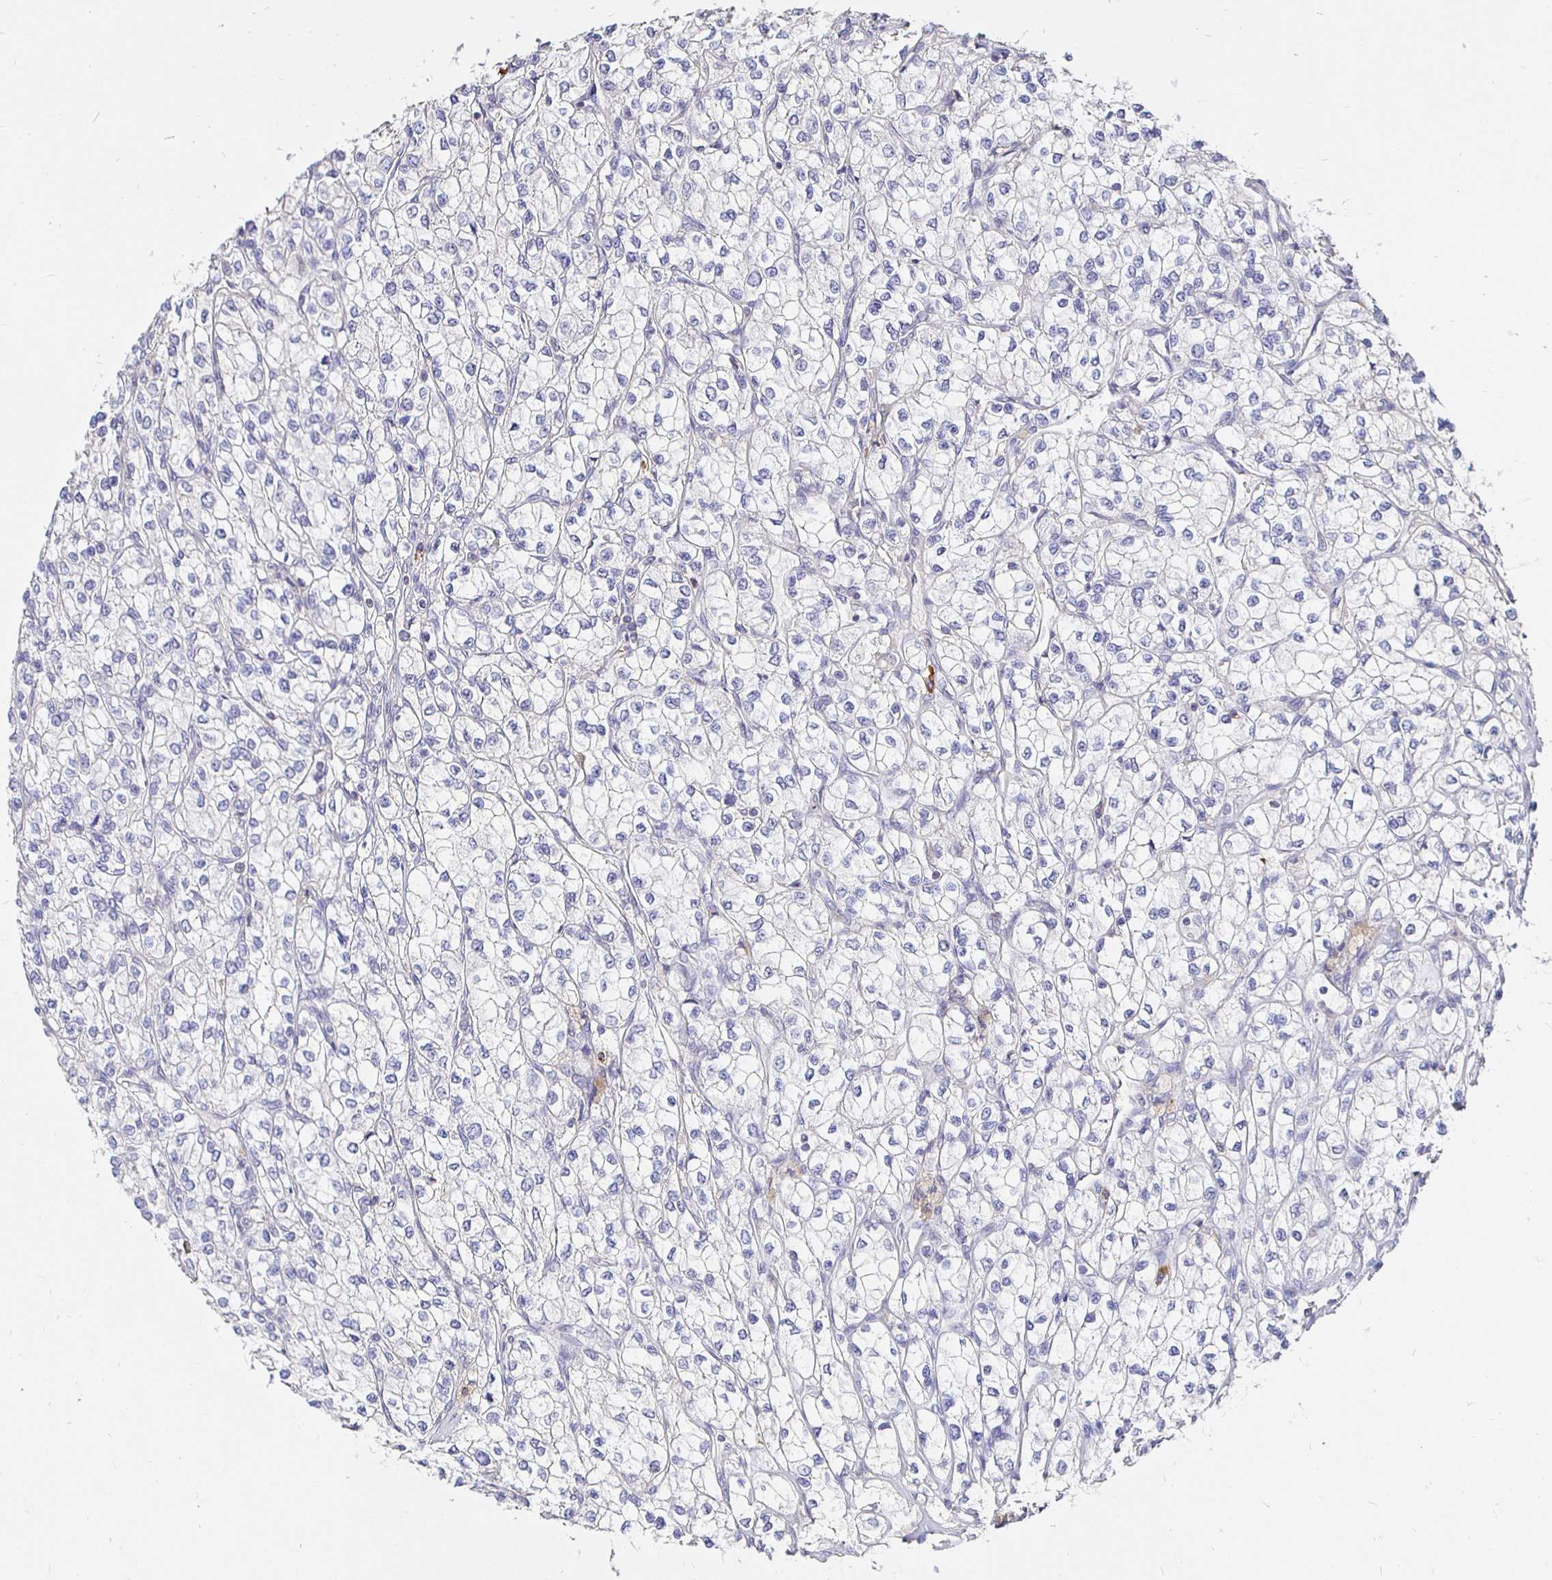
{"staining": {"intensity": "negative", "quantity": "none", "location": "none"}, "tissue": "renal cancer", "cell_type": "Tumor cells", "image_type": "cancer", "snomed": [{"axis": "morphology", "description": "Adenocarcinoma, NOS"}, {"axis": "topography", "description": "Kidney"}], "caption": "This photomicrograph is of renal adenocarcinoma stained with IHC to label a protein in brown with the nuclei are counter-stained blue. There is no expression in tumor cells.", "gene": "CXCR3", "patient": {"sex": "male", "age": 80}}